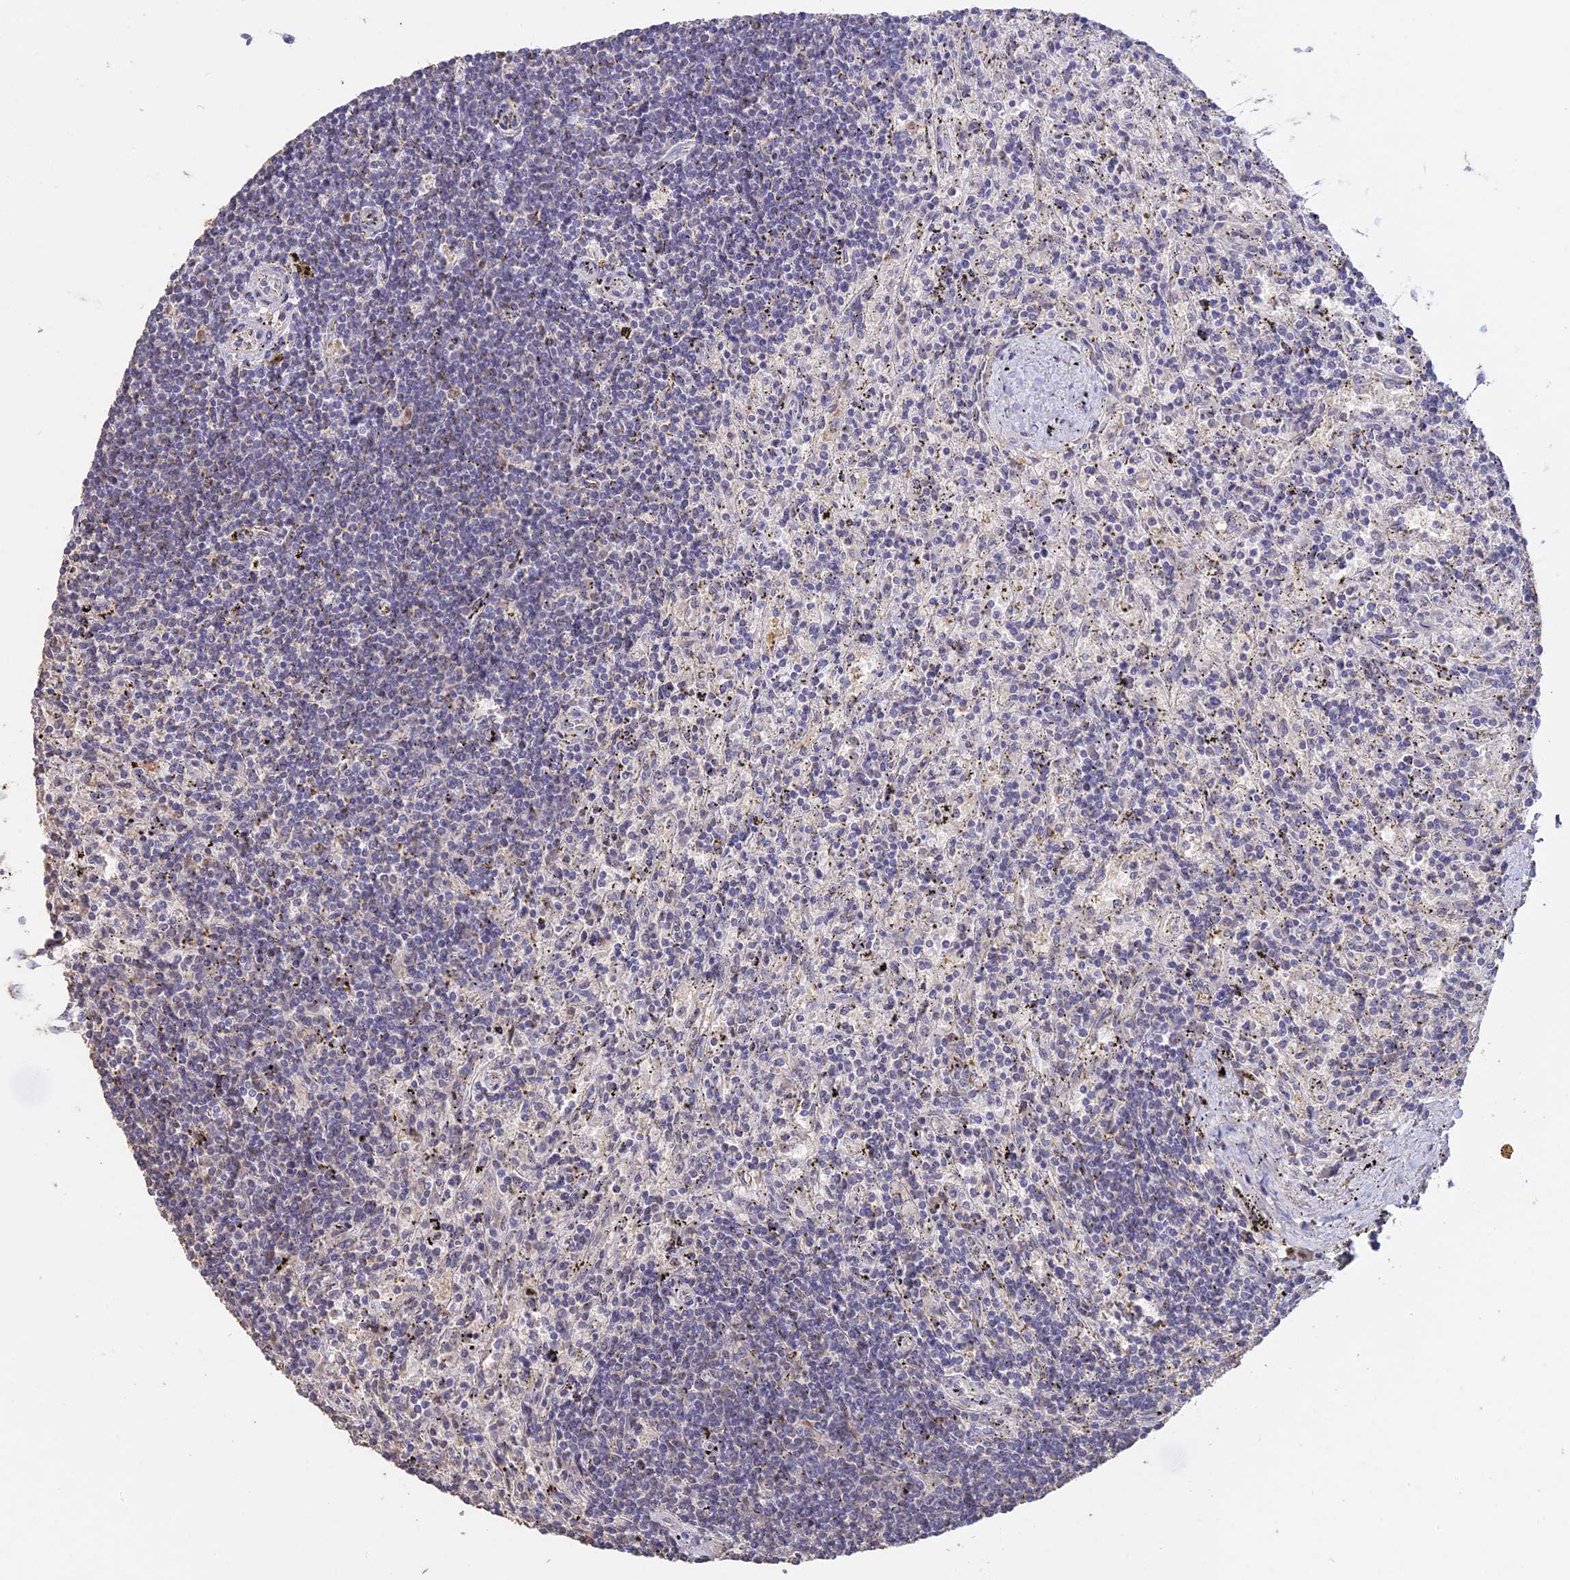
{"staining": {"intensity": "negative", "quantity": "none", "location": "none"}, "tissue": "lymphoma", "cell_type": "Tumor cells", "image_type": "cancer", "snomed": [{"axis": "morphology", "description": "Malignant lymphoma, non-Hodgkin's type, Low grade"}, {"axis": "topography", "description": "Spleen"}], "caption": "Lymphoma was stained to show a protein in brown. There is no significant staining in tumor cells.", "gene": "PSMC6", "patient": {"sex": "male", "age": 76}}